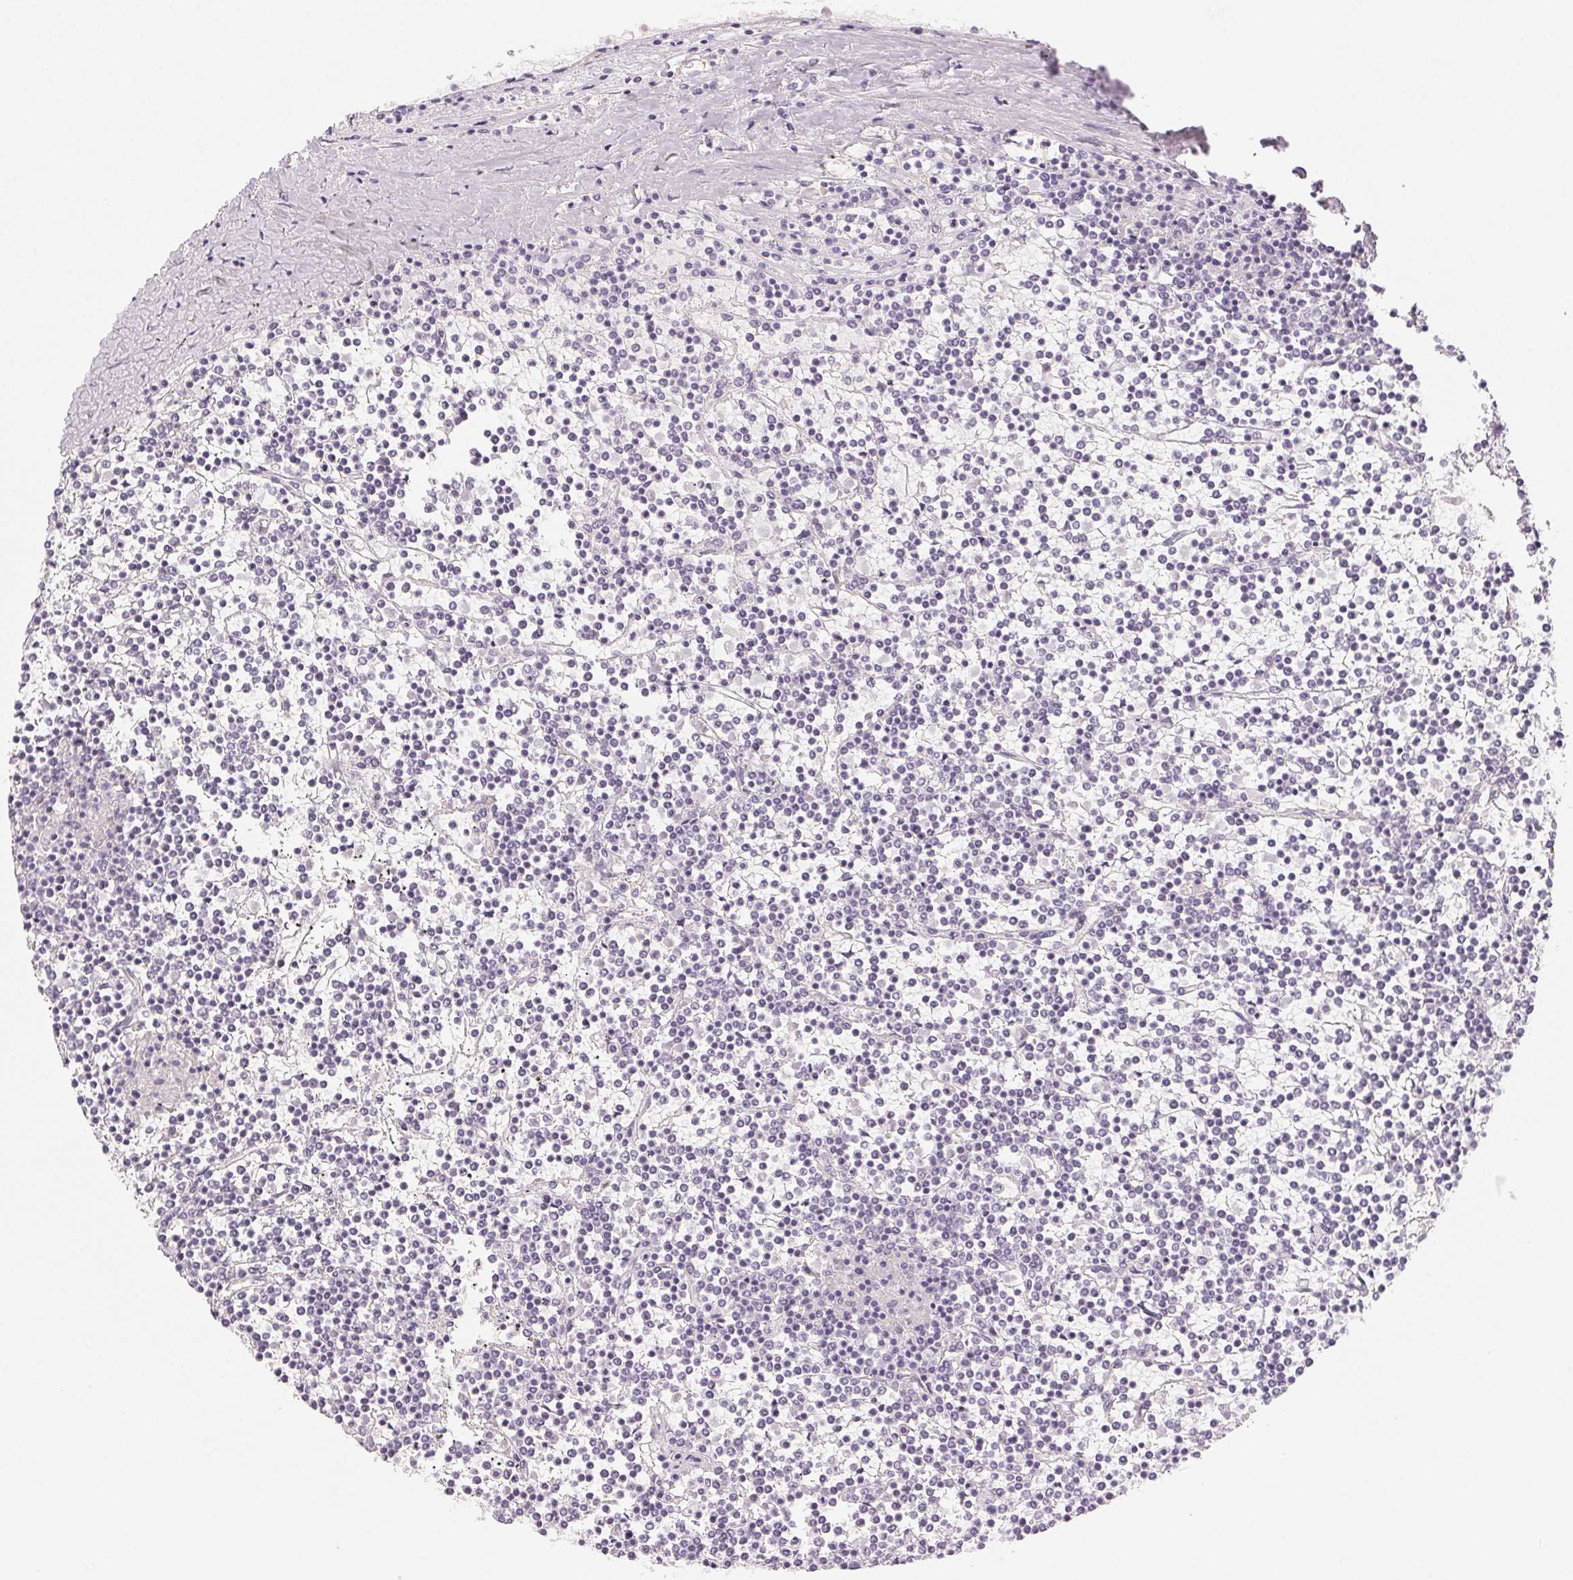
{"staining": {"intensity": "negative", "quantity": "none", "location": "none"}, "tissue": "lymphoma", "cell_type": "Tumor cells", "image_type": "cancer", "snomed": [{"axis": "morphology", "description": "Malignant lymphoma, non-Hodgkin's type, Low grade"}, {"axis": "topography", "description": "Spleen"}], "caption": "Protein analysis of lymphoma exhibits no significant positivity in tumor cells.", "gene": "MAP1LC3A", "patient": {"sex": "female", "age": 19}}